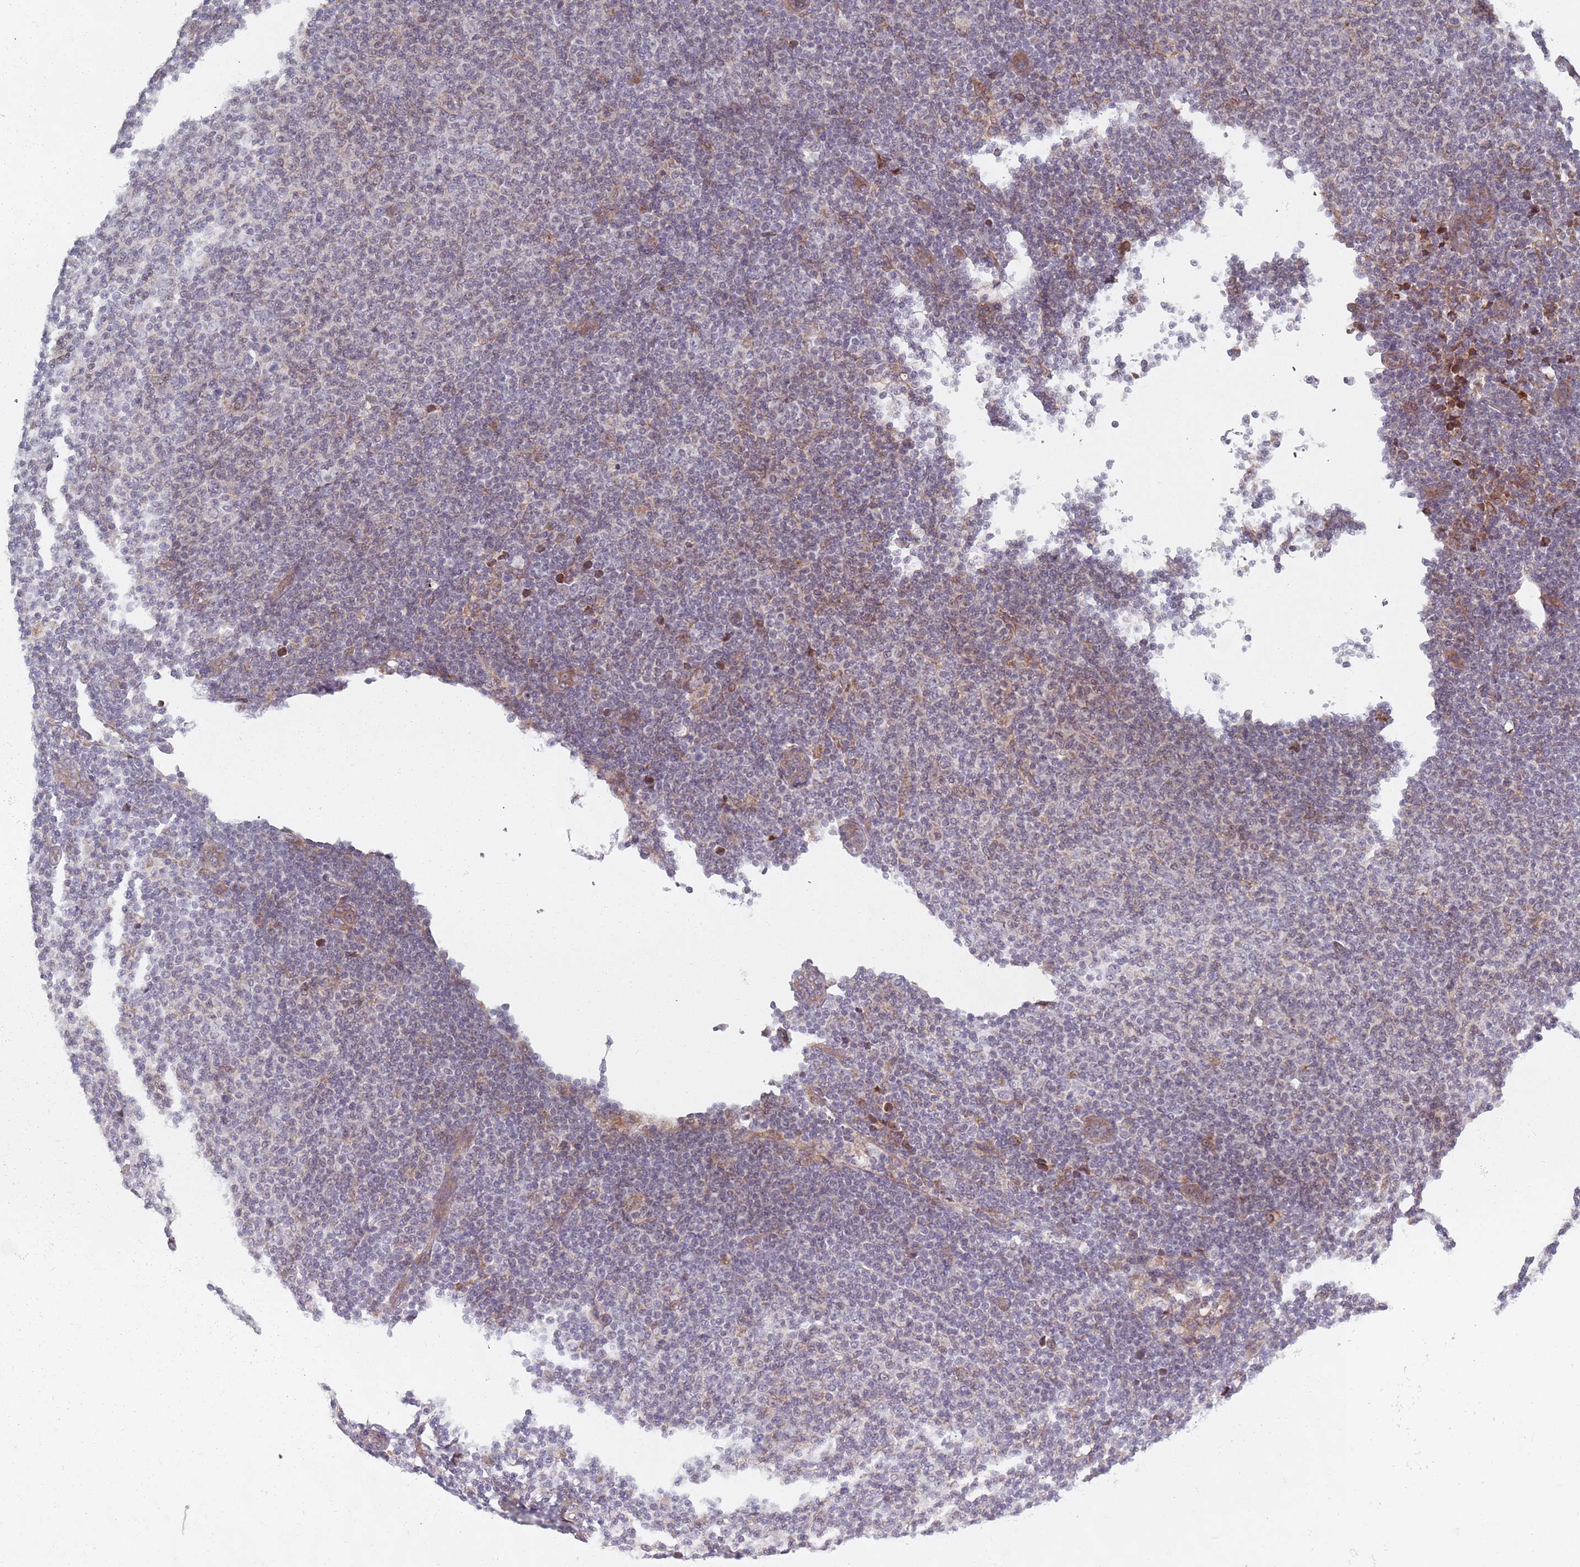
{"staining": {"intensity": "negative", "quantity": "none", "location": "none"}, "tissue": "lymphoma", "cell_type": "Tumor cells", "image_type": "cancer", "snomed": [{"axis": "morphology", "description": "Malignant lymphoma, non-Hodgkin's type, Low grade"}, {"axis": "topography", "description": "Lymph node"}], "caption": "Malignant lymphoma, non-Hodgkin's type (low-grade) was stained to show a protein in brown. There is no significant expression in tumor cells.", "gene": "ADAL", "patient": {"sex": "male", "age": 66}}